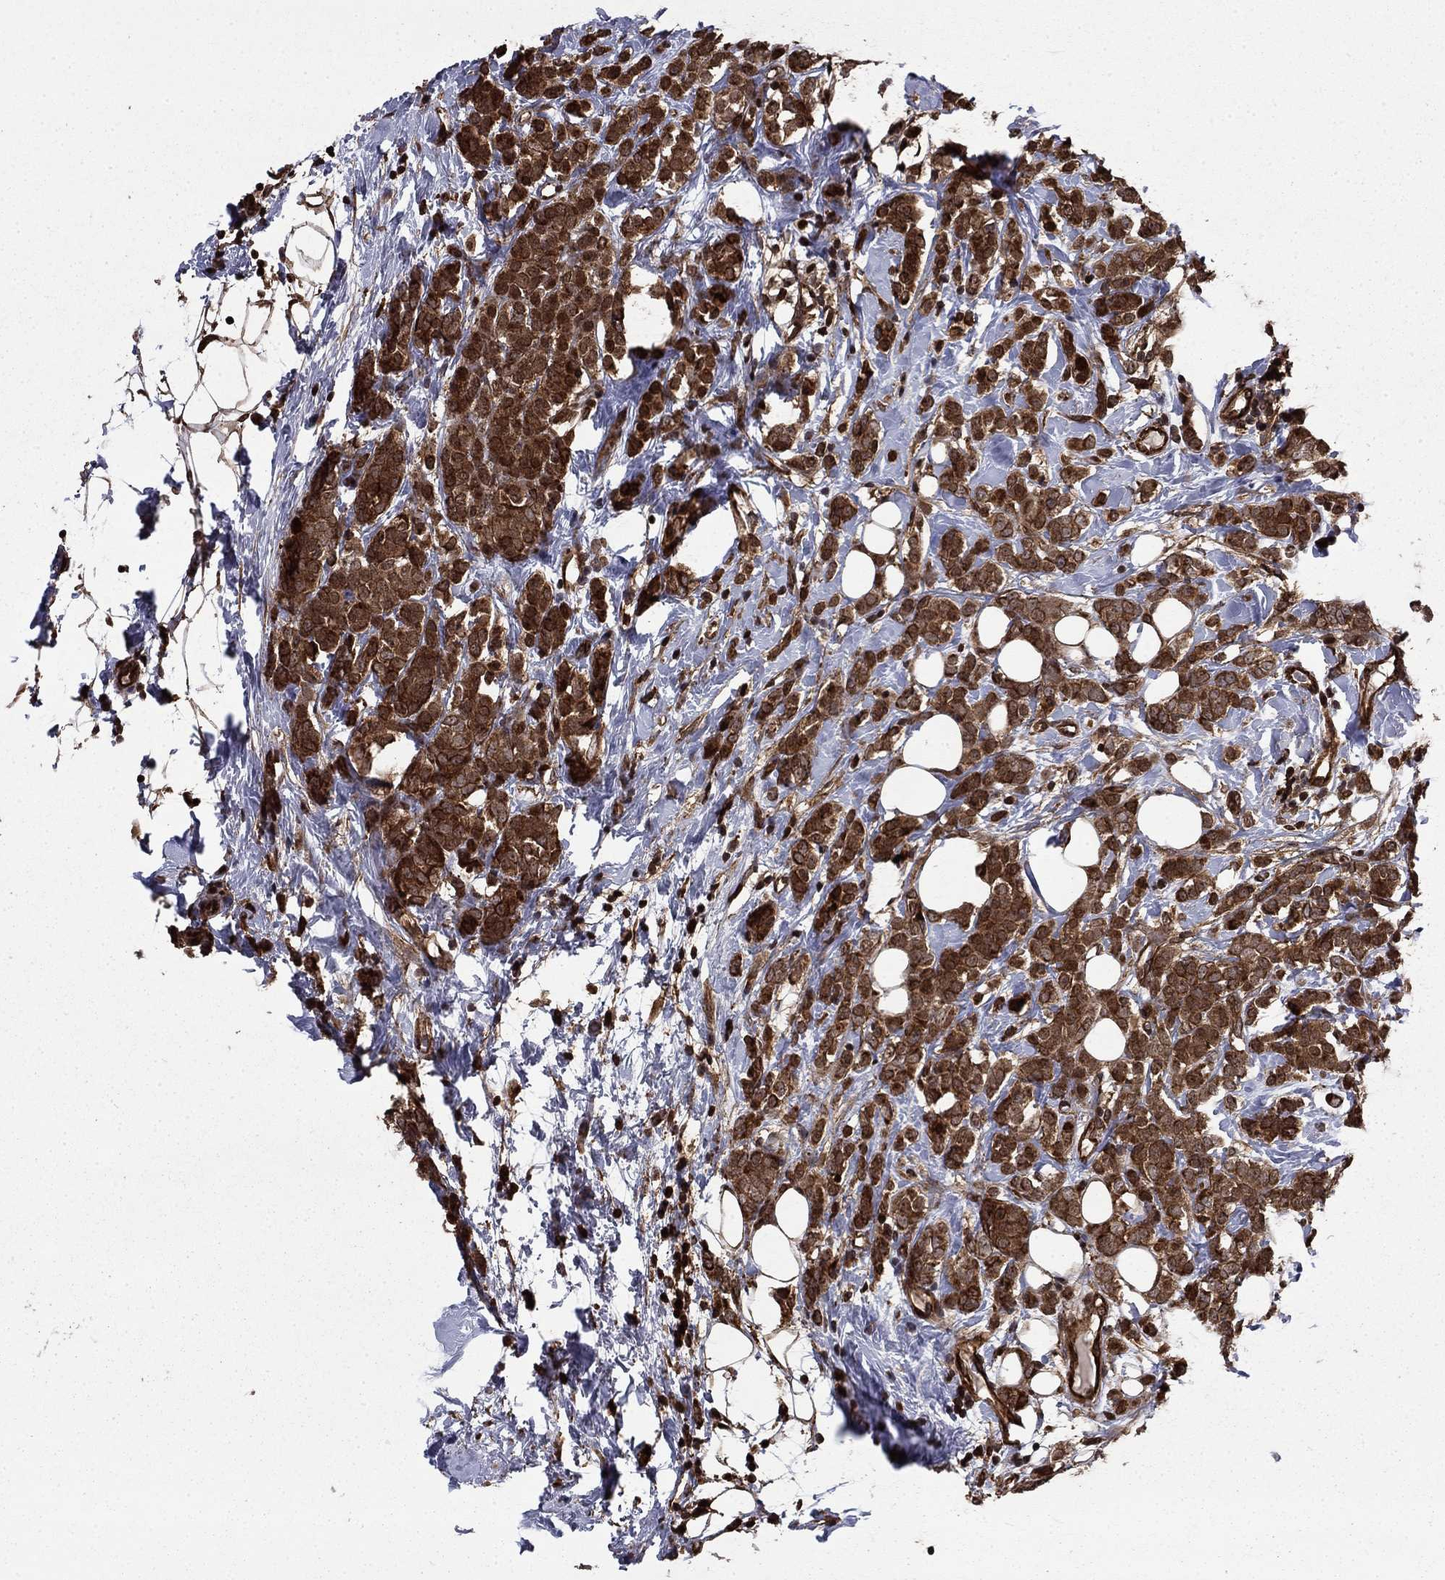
{"staining": {"intensity": "moderate", "quantity": ">75%", "location": "cytoplasmic/membranous"}, "tissue": "breast cancer", "cell_type": "Tumor cells", "image_type": "cancer", "snomed": [{"axis": "morphology", "description": "Lobular carcinoma"}, {"axis": "topography", "description": "Breast"}], "caption": "Immunohistochemical staining of human breast lobular carcinoma demonstrates moderate cytoplasmic/membranous protein expression in approximately >75% of tumor cells. The protein is stained brown, and the nuclei are stained in blue (DAB (3,3'-diaminobenzidine) IHC with brightfield microscopy, high magnification).", "gene": "GYG1", "patient": {"sex": "female", "age": 49}}